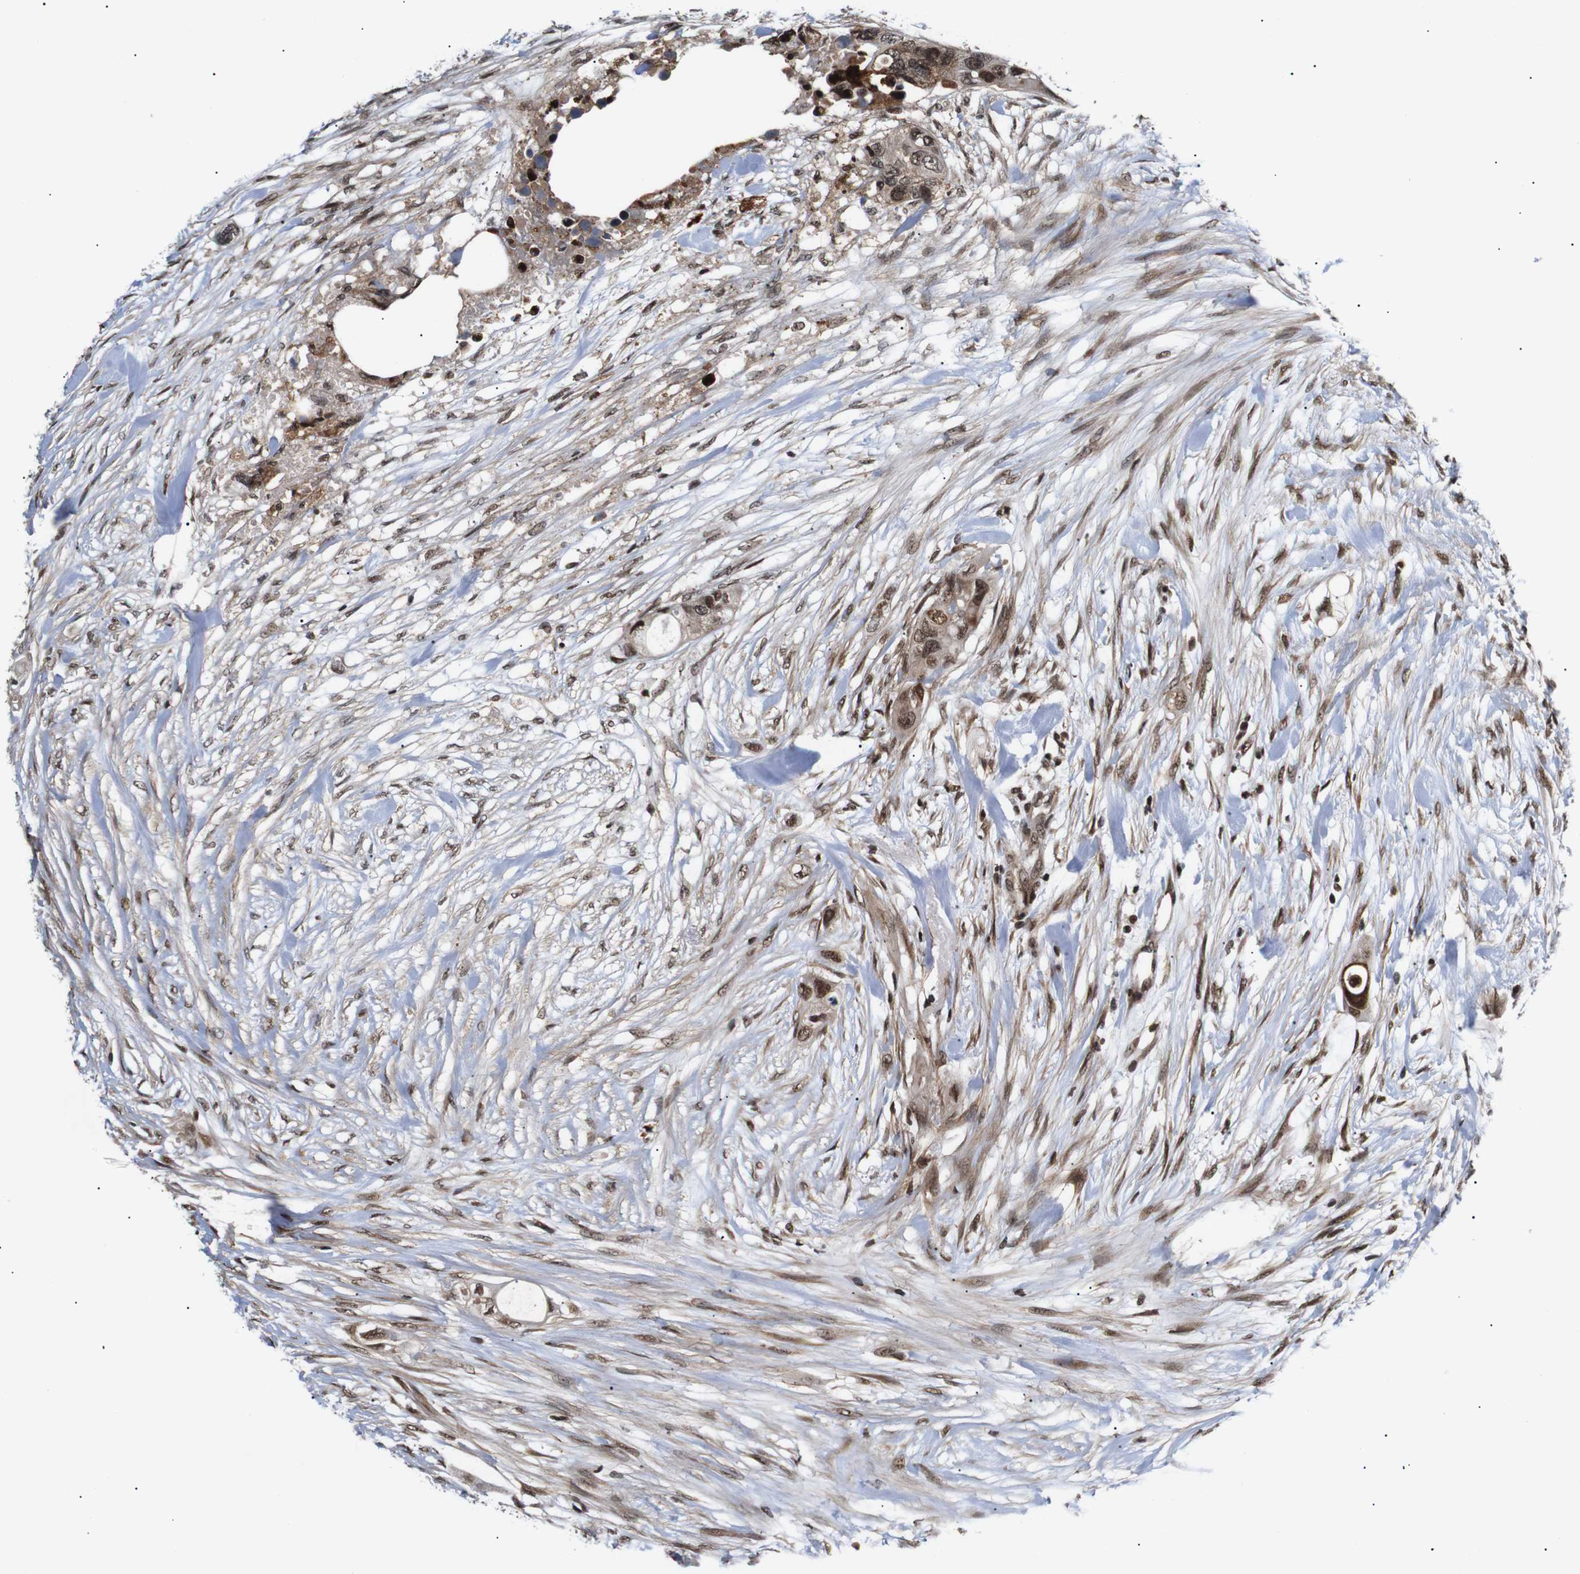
{"staining": {"intensity": "moderate", "quantity": ">75%", "location": "cytoplasmic/membranous,nuclear"}, "tissue": "colorectal cancer", "cell_type": "Tumor cells", "image_type": "cancer", "snomed": [{"axis": "morphology", "description": "Adenocarcinoma, NOS"}, {"axis": "topography", "description": "Colon"}], "caption": "Approximately >75% of tumor cells in colorectal adenocarcinoma show moderate cytoplasmic/membranous and nuclear protein expression as visualized by brown immunohistochemical staining.", "gene": "KIF23", "patient": {"sex": "female", "age": 57}}